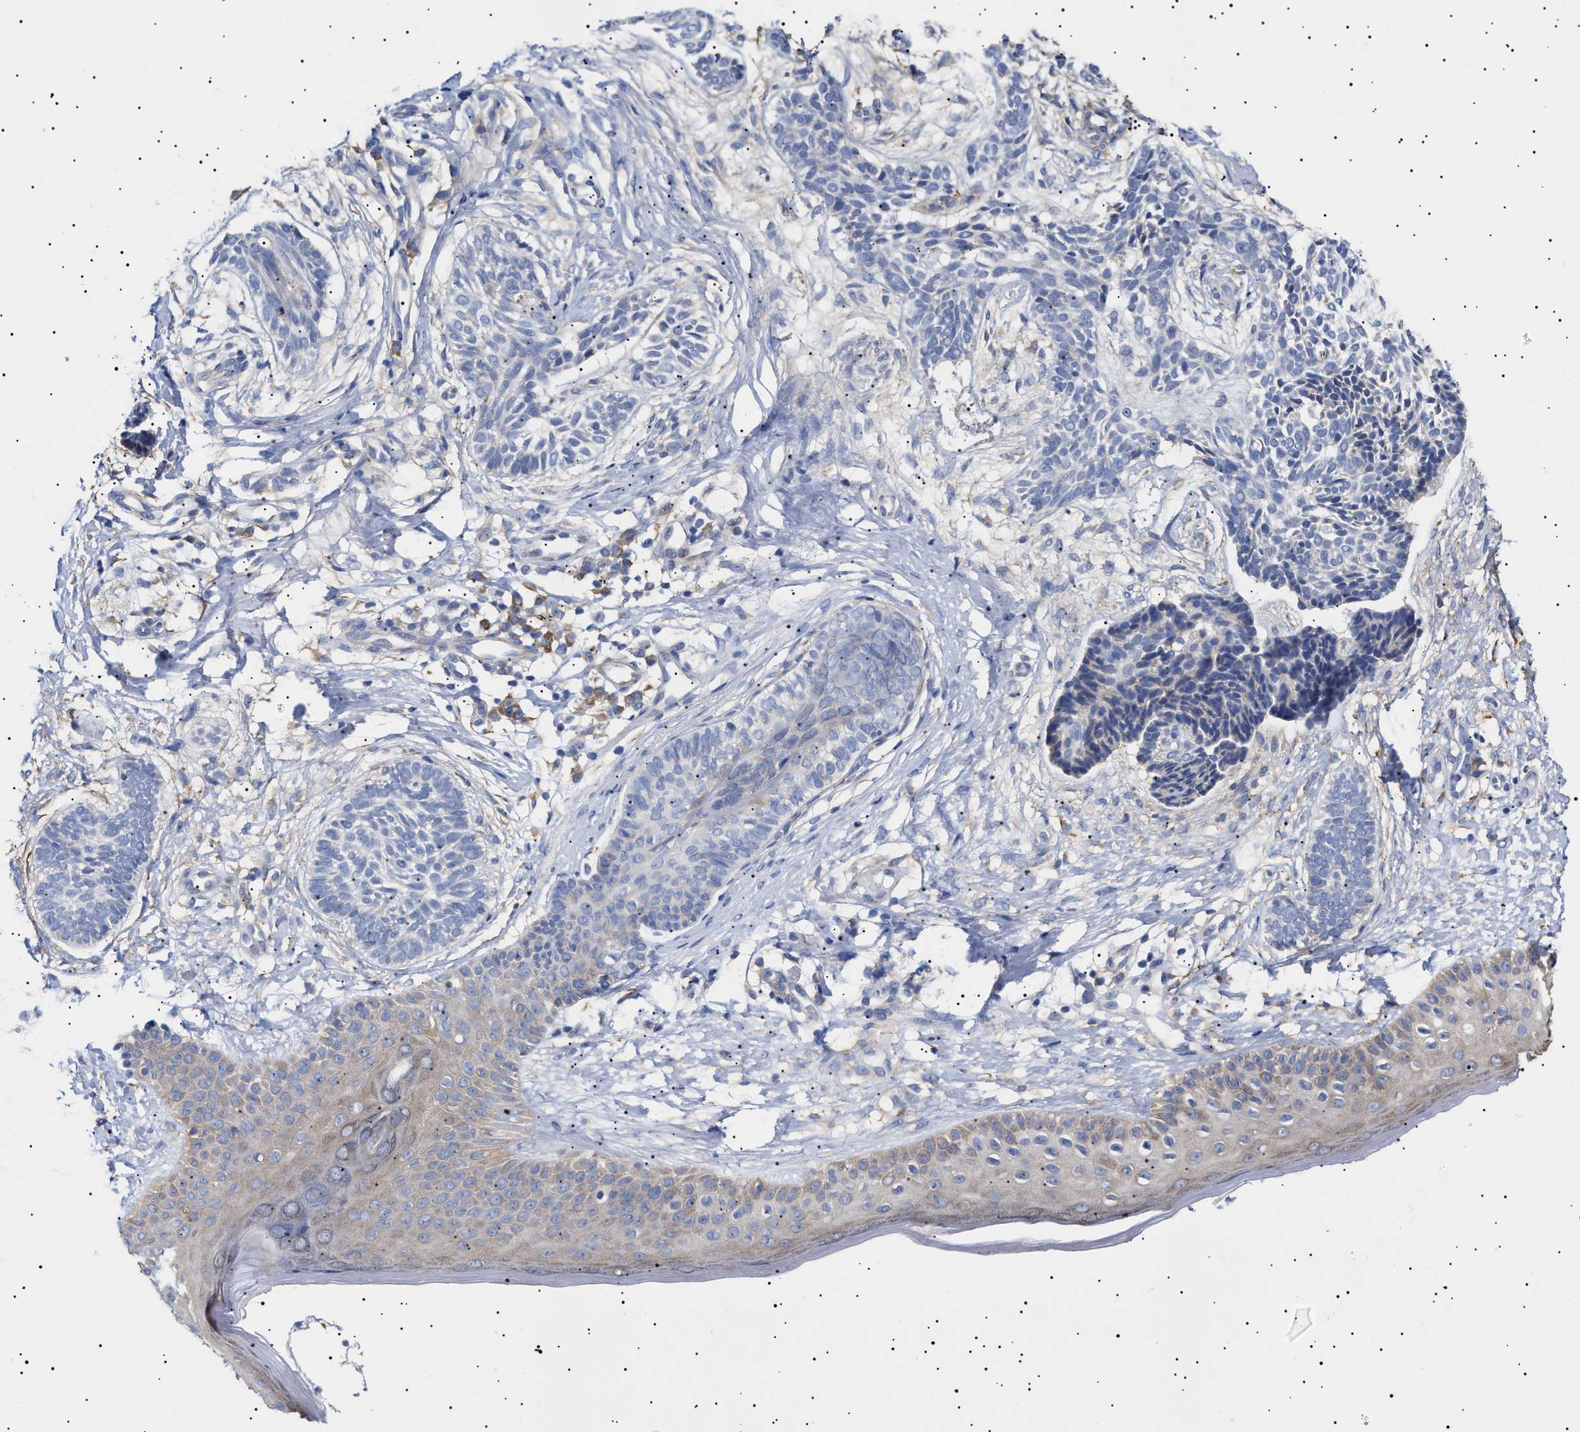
{"staining": {"intensity": "negative", "quantity": "none", "location": "none"}, "tissue": "skin cancer", "cell_type": "Tumor cells", "image_type": "cancer", "snomed": [{"axis": "morphology", "description": "Normal tissue, NOS"}, {"axis": "morphology", "description": "Basal cell carcinoma"}, {"axis": "topography", "description": "Skin"}], "caption": "This is an IHC micrograph of human skin cancer (basal cell carcinoma). There is no staining in tumor cells.", "gene": "ERCC6L2", "patient": {"sex": "male", "age": 63}}